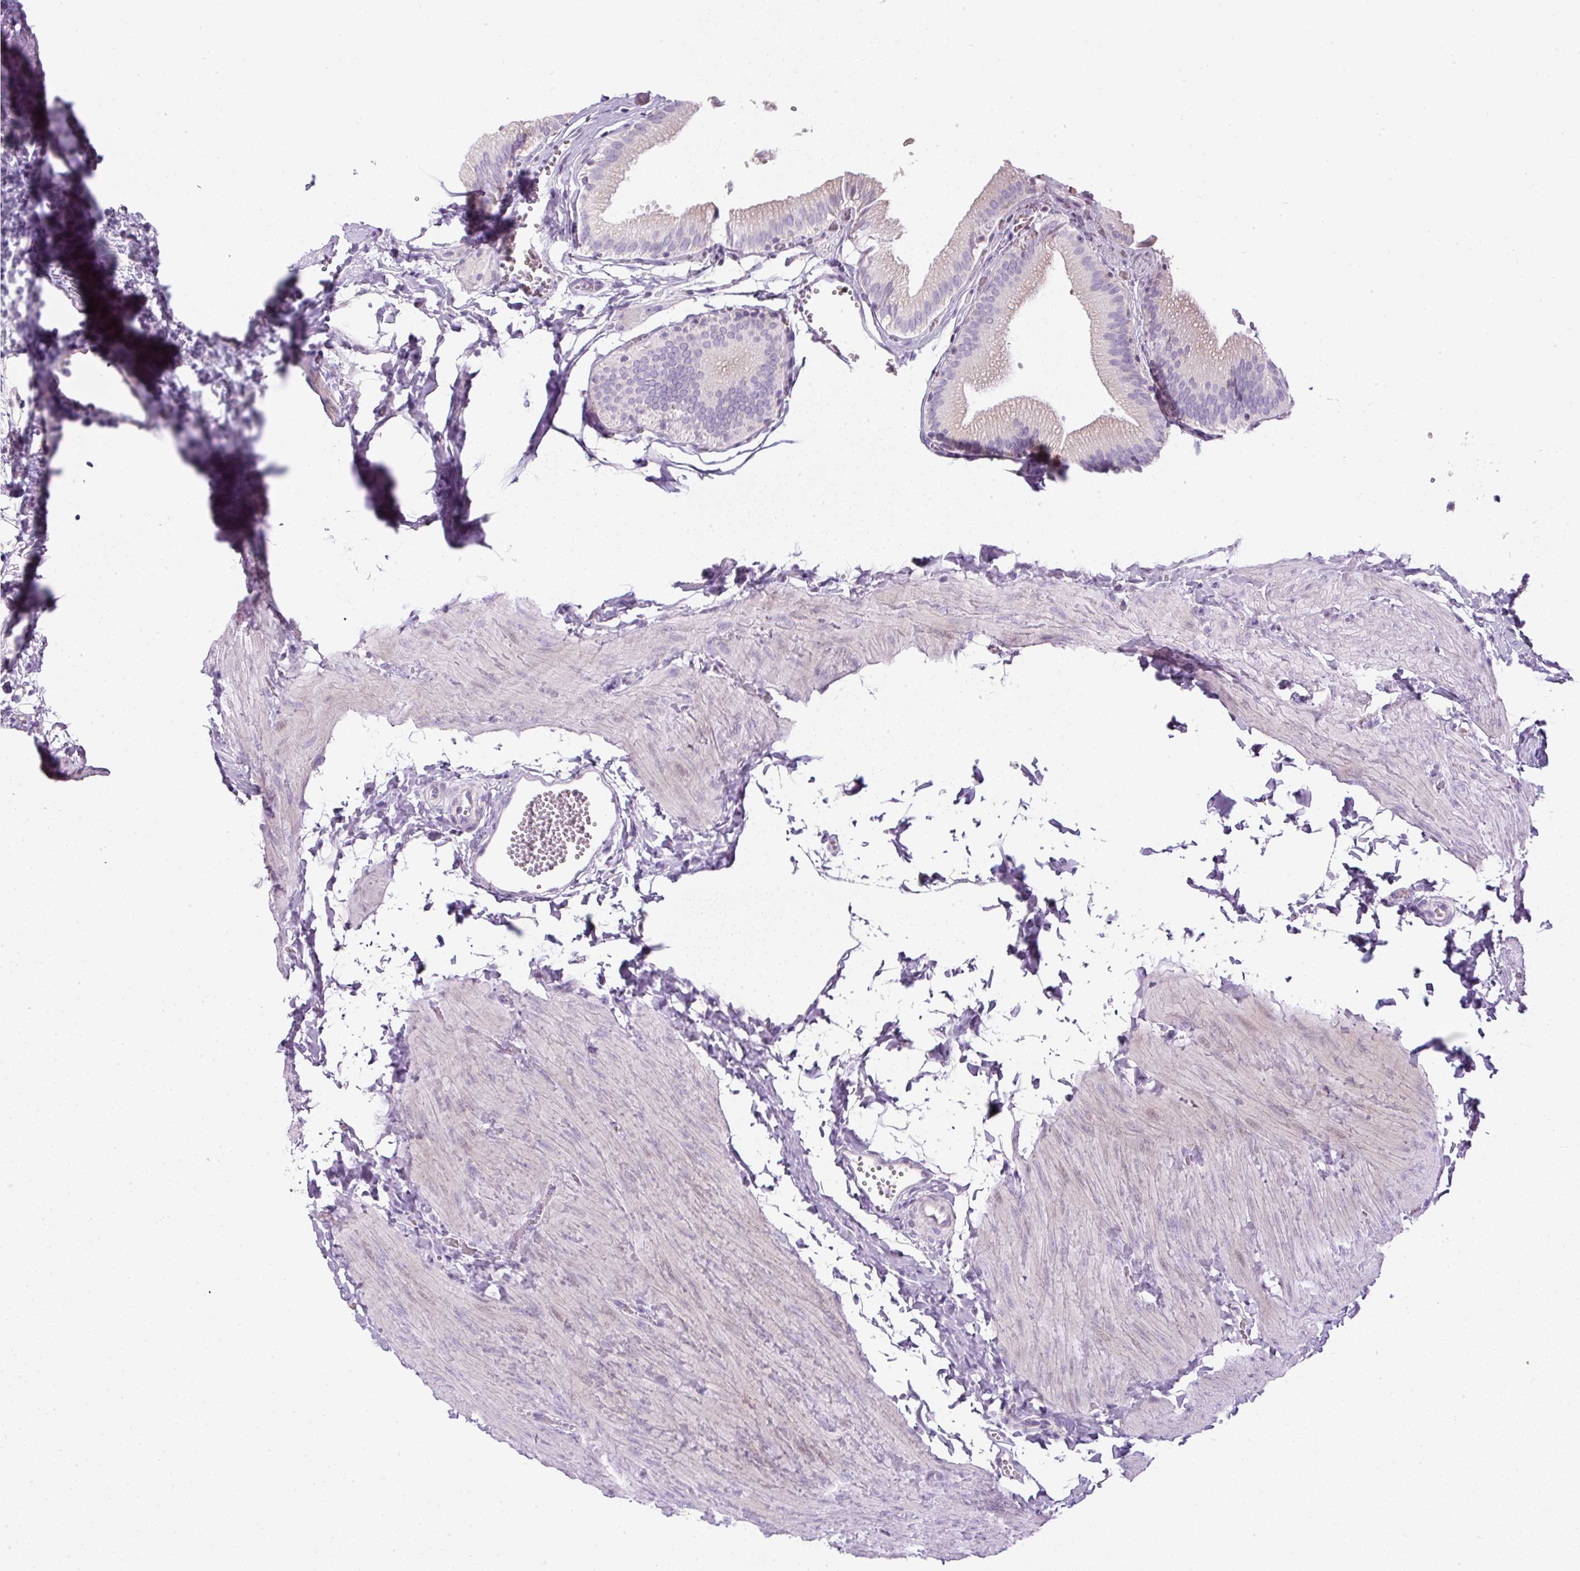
{"staining": {"intensity": "weak", "quantity": "<25%", "location": "cytoplasmic/membranous"}, "tissue": "gallbladder", "cell_type": "Glandular cells", "image_type": "normal", "snomed": [{"axis": "morphology", "description": "Normal tissue, NOS"}, {"axis": "topography", "description": "Gallbladder"}, {"axis": "topography", "description": "Peripheral nerve tissue"}], "caption": "Image shows no protein staining in glandular cells of benign gallbladder.", "gene": "FGFBP3", "patient": {"sex": "male", "age": 17}}